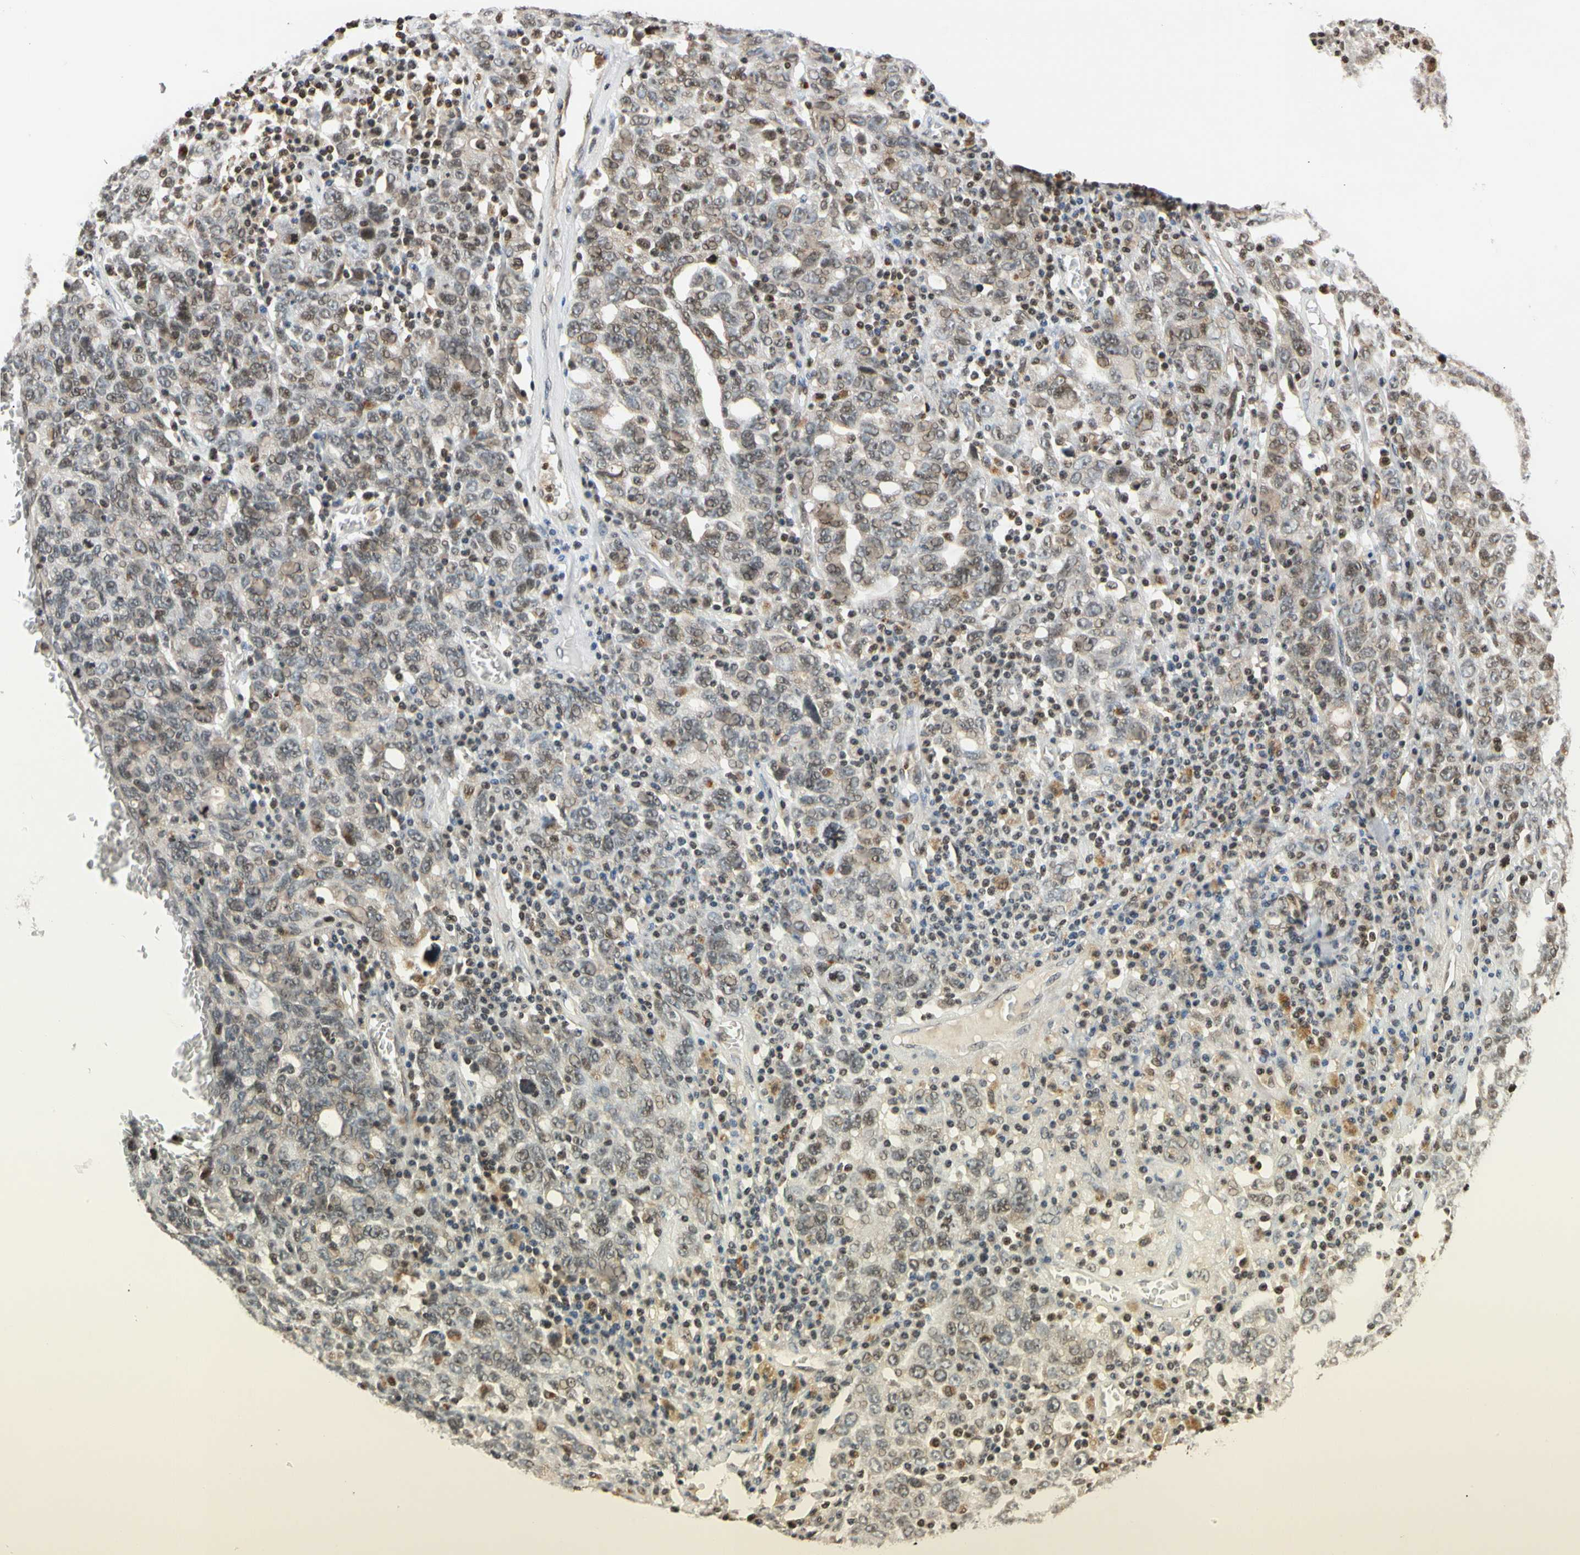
{"staining": {"intensity": "weak", "quantity": "25%-75%", "location": "nuclear"}, "tissue": "ovarian cancer", "cell_type": "Tumor cells", "image_type": "cancer", "snomed": [{"axis": "morphology", "description": "Carcinoma, endometroid"}, {"axis": "topography", "description": "Ovary"}], "caption": "High-magnification brightfield microscopy of endometroid carcinoma (ovarian) stained with DAB (3,3'-diaminobenzidine) (brown) and counterstained with hematoxylin (blue). tumor cells exhibit weak nuclear positivity is identified in about25%-75% of cells.", "gene": "CDK7", "patient": {"sex": "female", "age": 62}}